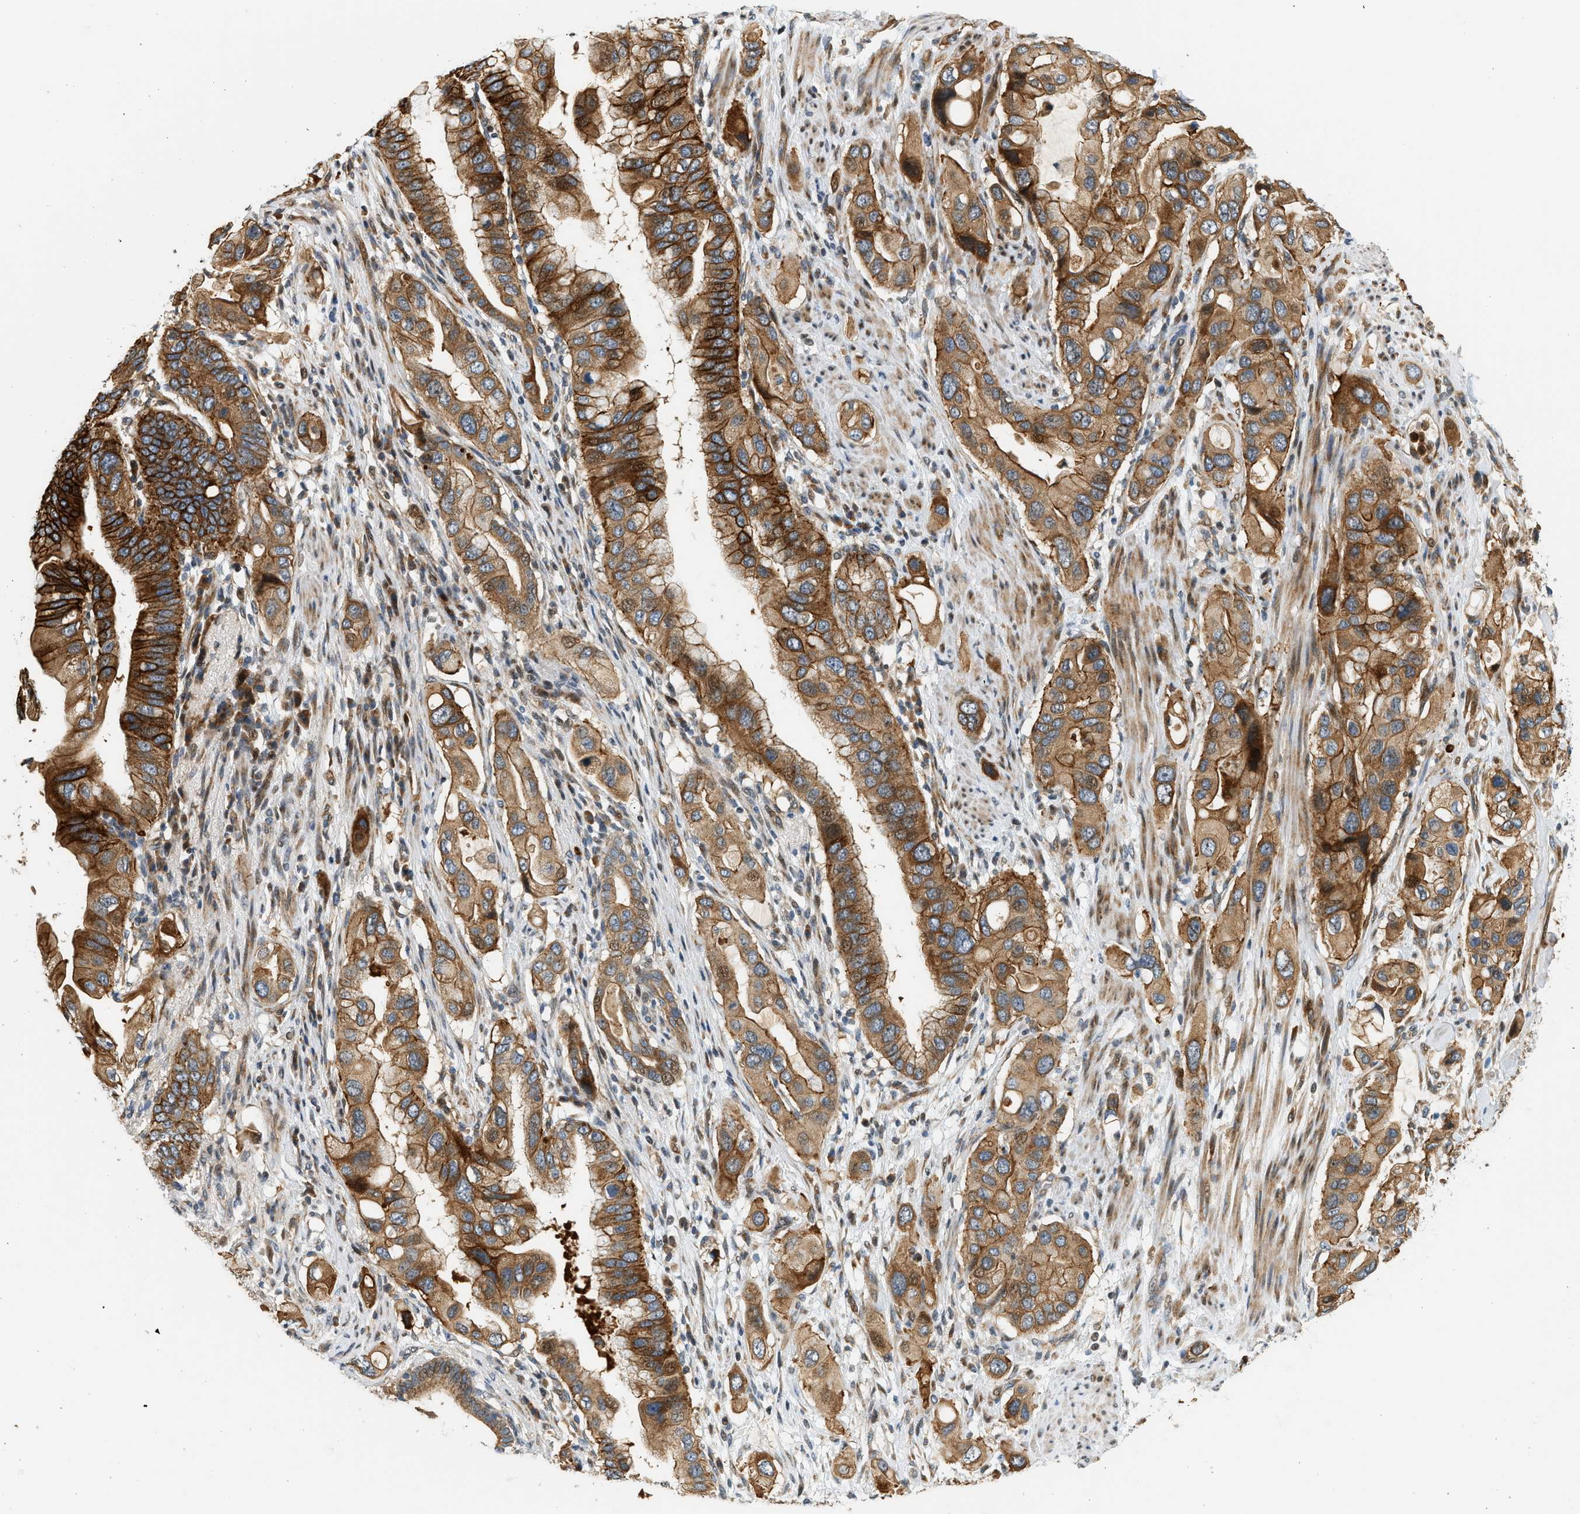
{"staining": {"intensity": "strong", "quantity": "25%-75%", "location": "cytoplasmic/membranous"}, "tissue": "pancreatic cancer", "cell_type": "Tumor cells", "image_type": "cancer", "snomed": [{"axis": "morphology", "description": "Adenocarcinoma, NOS"}, {"axis": "topography", "description": "Pancreas"}], "caption": "Pancreatic adenocarcinoma stained with a brown dye displays strong cytoplasmic/membranous positive staining in approximately 25%-75% of tumor cells.", "gene": "NRSN2", "patient": {"sex": "female", "age": 56}}